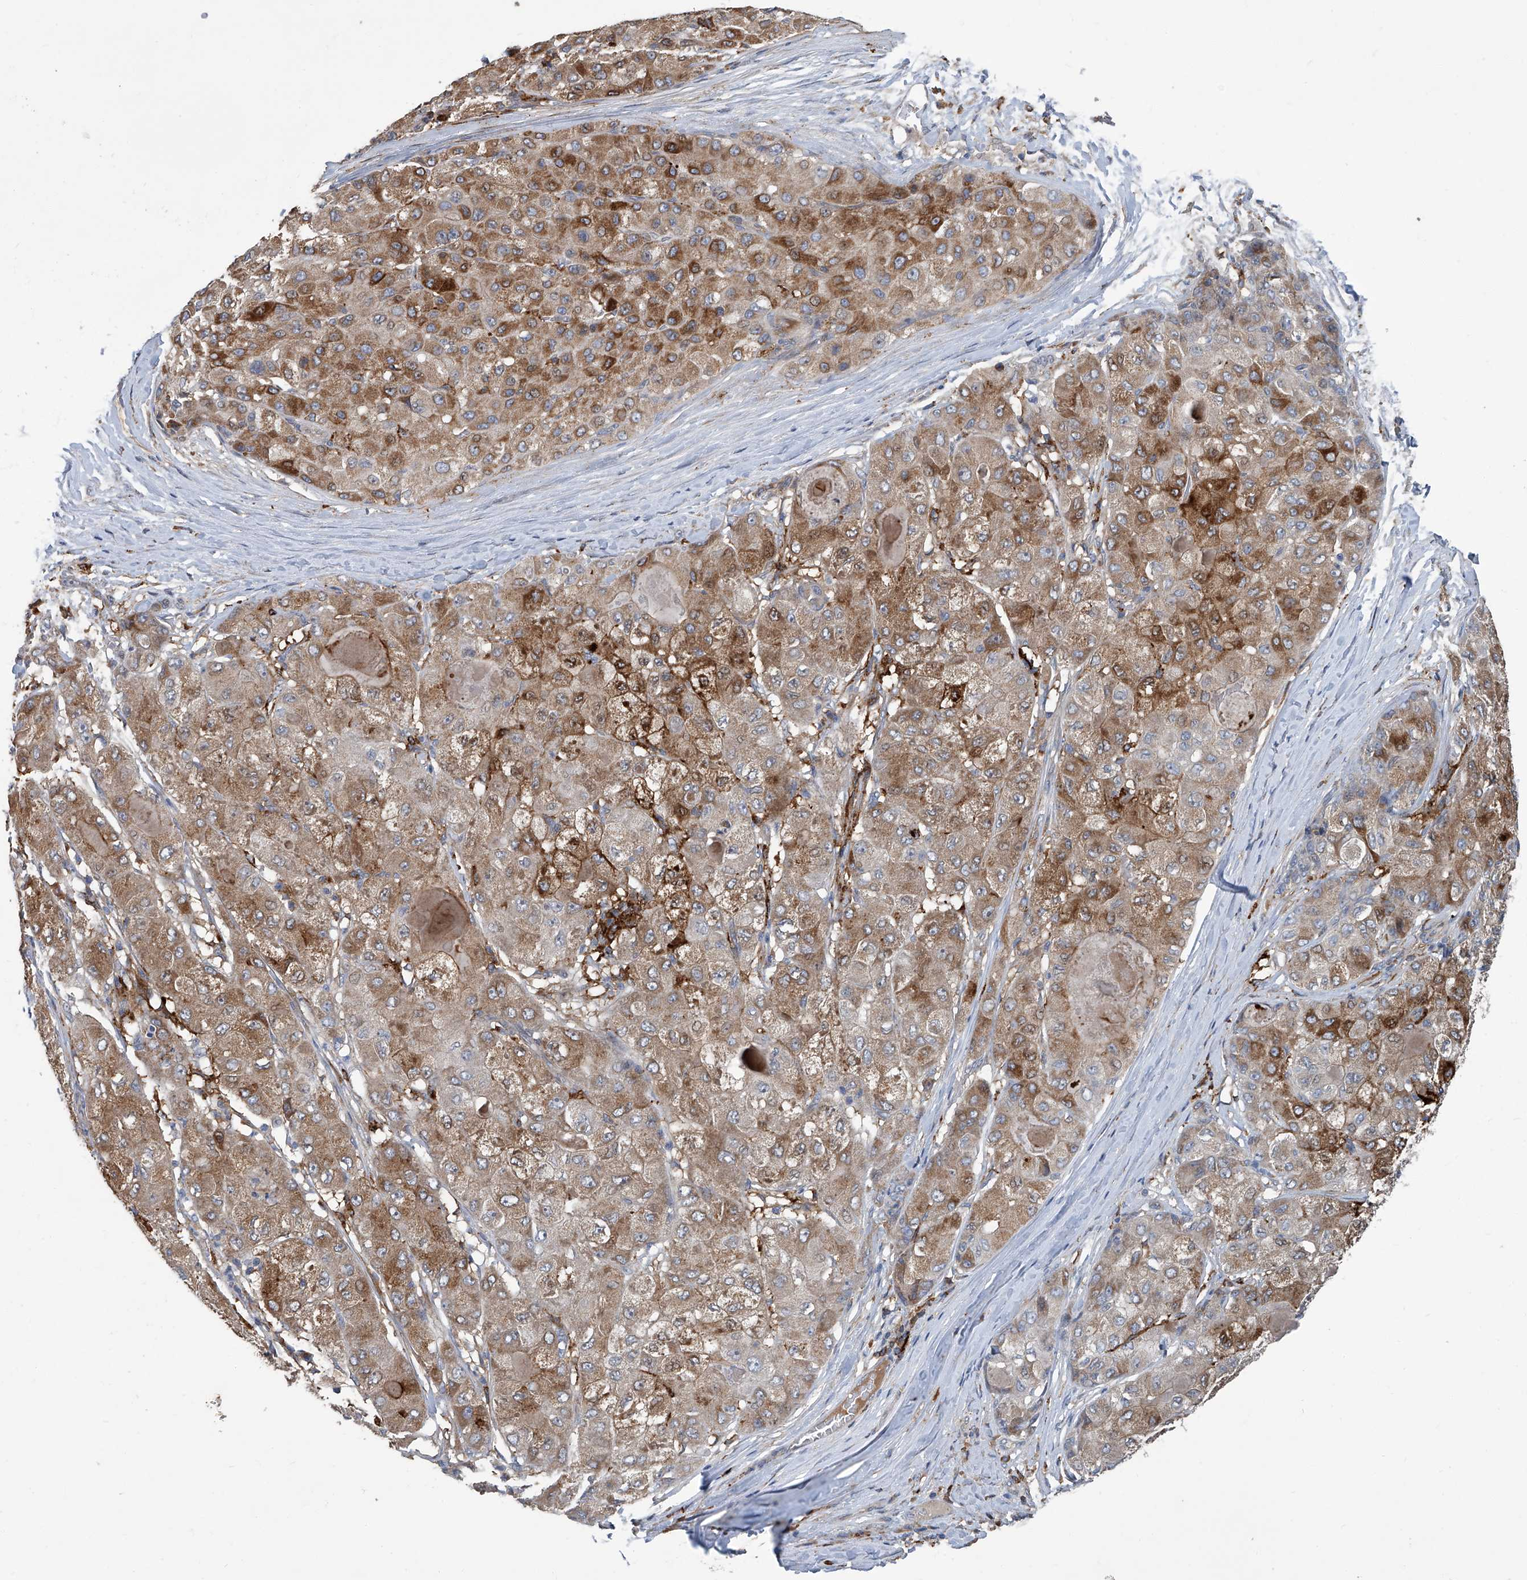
{"staining": {"intensity": "moderate", "quantity": "25%-75%", "location": "cytoplasmic/membranous"}, "tissue": "liver cancer", "cell_type": "Tumor cells", "image_type": "cancer", "snomed": [{"axis": "morphology", "description": "Carcinoma, Hepatocellular, NOS"}, {"axis": "topography", "description": "Liver"}], "caption": "Immunohistochemistry (IHC) (DAB (3,3'-diaminobenzidine)) staining of human liver hepatocellular carcinoma shows moderate cytoplasmic/membranous protein expression in about 25%-75% of tumor cells.", "gene": "FAM167A", "patient": {"sex": "male", "age": 80}}